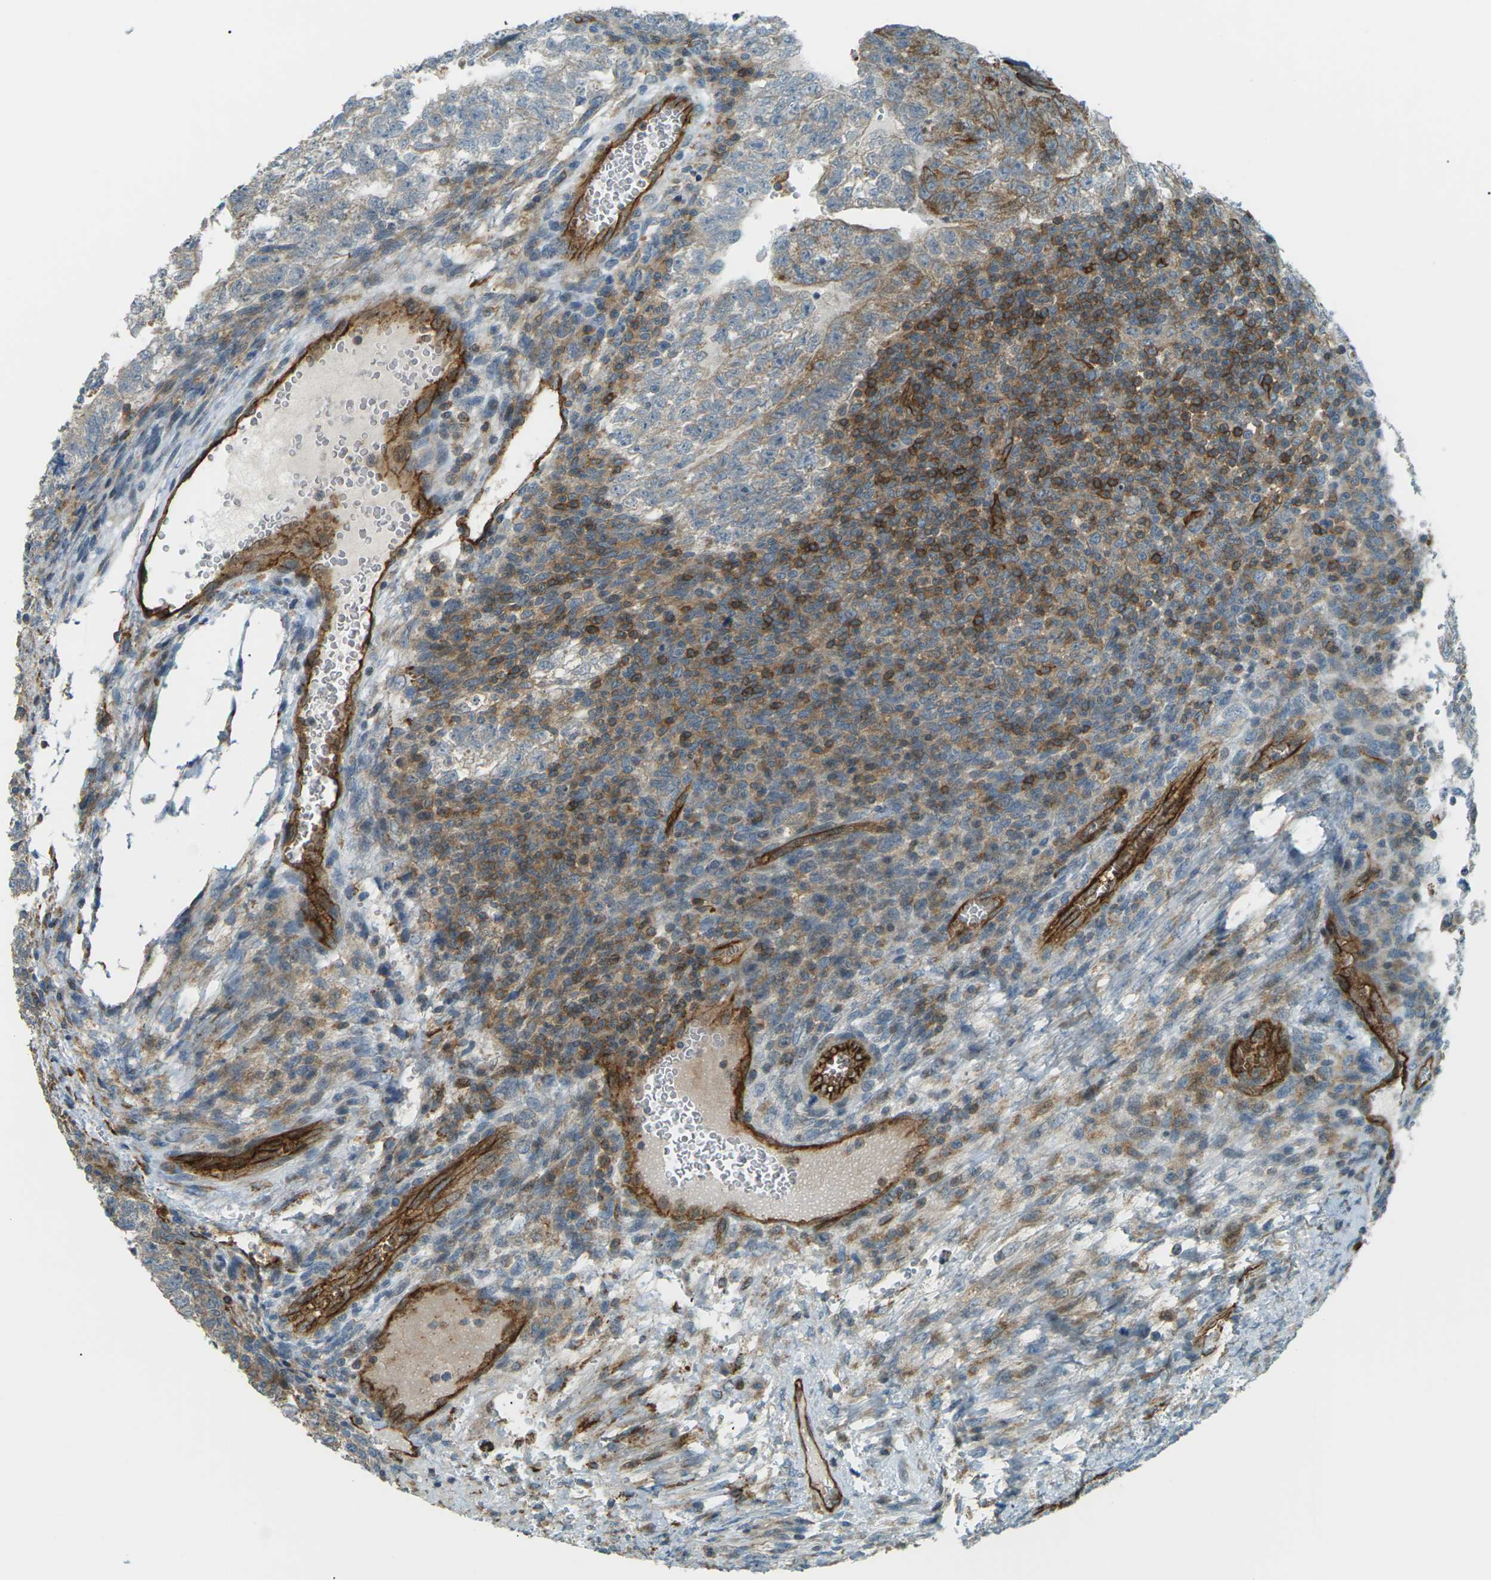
{"staining": {"intensity": "moderate", "quantity": "25%-75%", "location": "cytoplasmic/membranous"}, "tissue": "testis cancer", "cell_type": "Tumor cells", "image_type": "cancer", "snomed": [{"axis": "morphology", "description": "Seminoma, NOS"}, {"axis": "morphology", "description": "Carcinoma, Embryonal, NOS"}, {"axis": "topography", "description": "Testis"}], "caption": "Immunohistochemical staining of human testis embryonal carcinoma displays medium levels of moderate cytoplasmic/membranous protein positivity in about 25%-75% of tumor cells.", "gene": "S1PR1", "patient": {"sex": "male", "age": 38}}